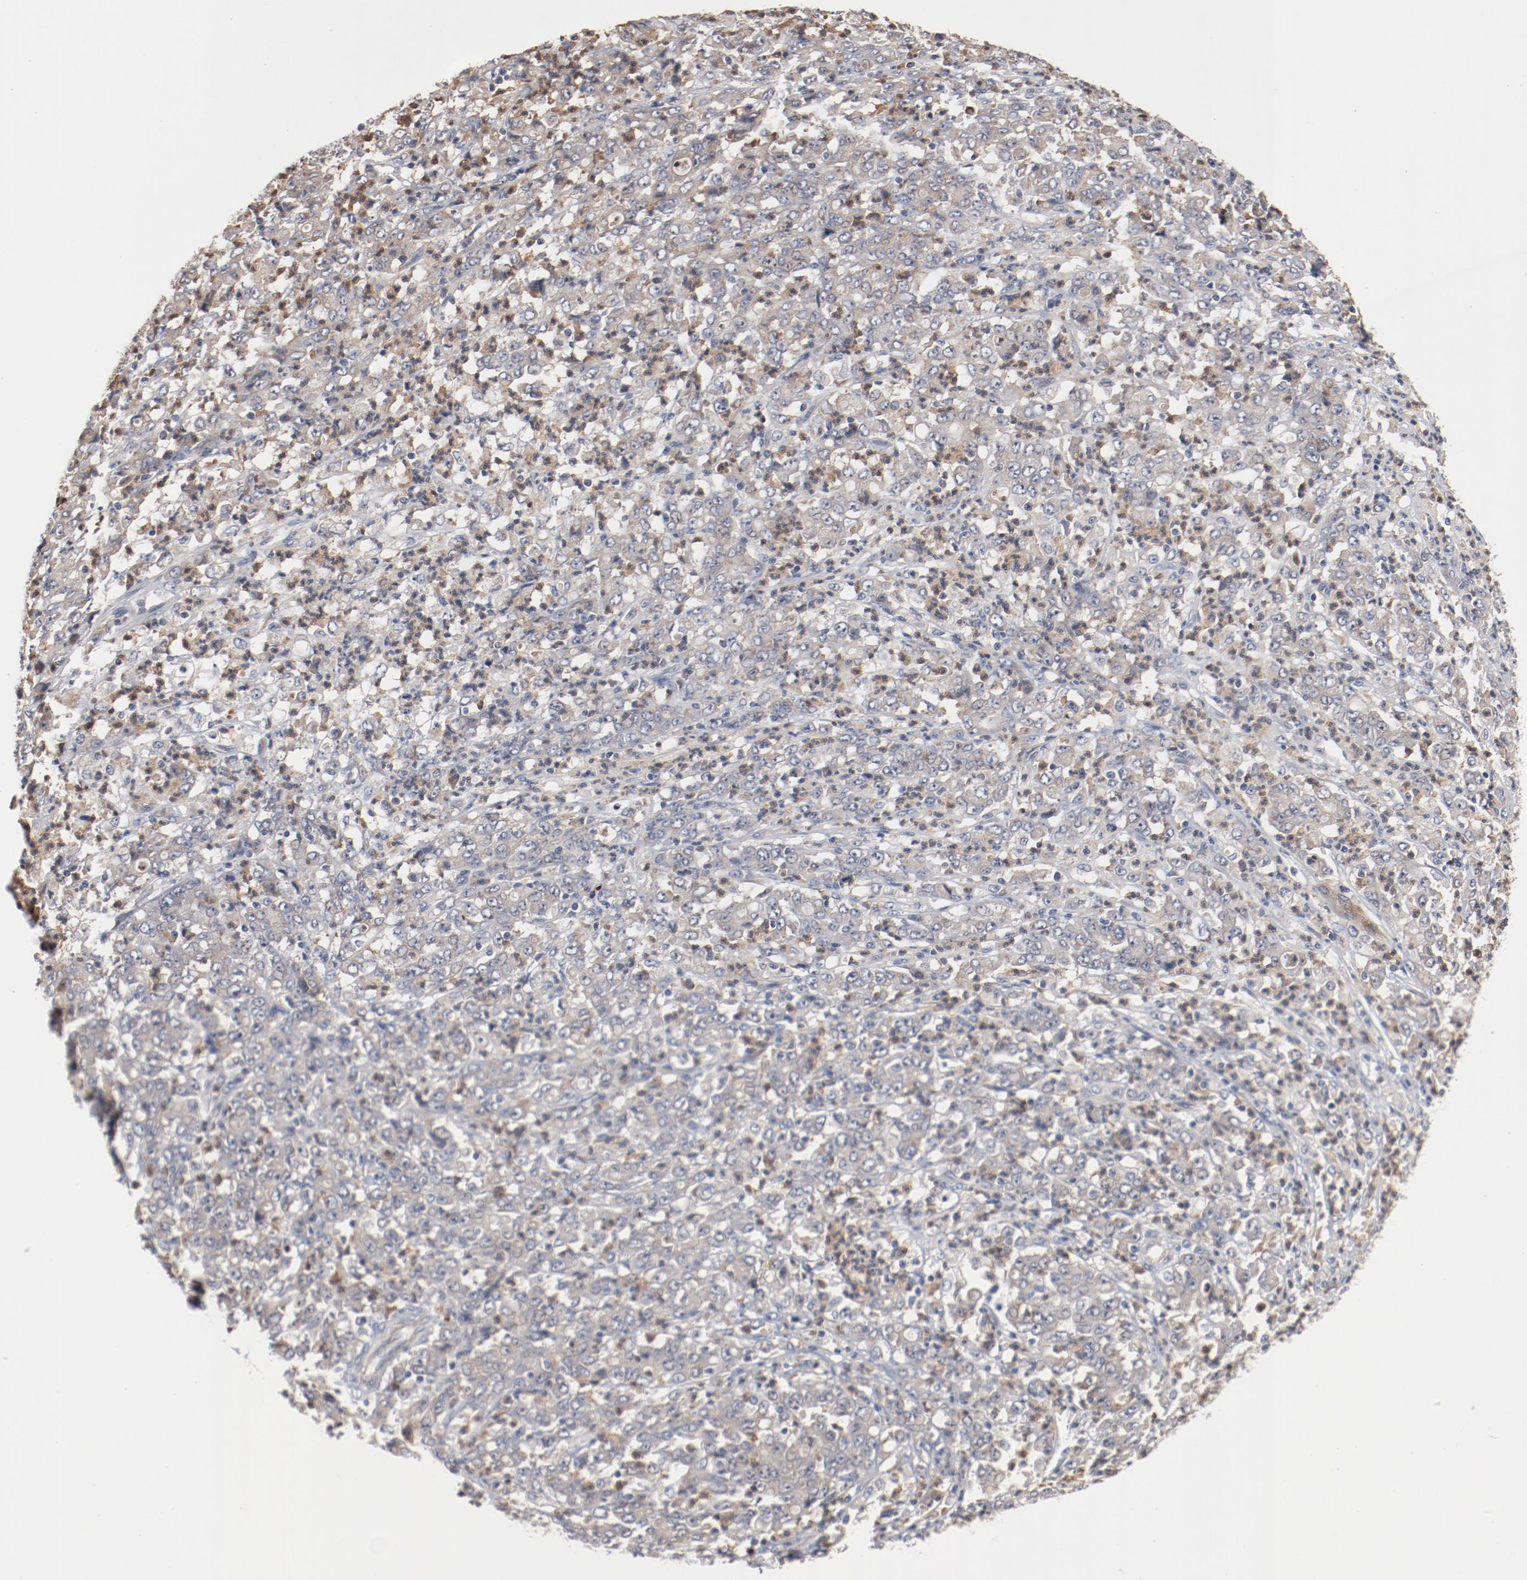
{"staining": {"intensity": "weak", "quantity": "25%-75%", "location": "cytoplasmic/membranous"}, "tissue": "stomach cancer", "cell_type": "Tumor cells", "image_type": "cancer", "snomed": [{"axis": "morphology", "description": "Adenocarcinoma, NOS"}, {"axis": "topography", "description": "Stomach, lower"}], "caption": "Immunohistochemical staining of stomach cancer (adenocarcinoma) demonstrates low levels of weak cytoplasmic/membranous protein staining in about 25%-75% of tumor cells.", "gene": "RNASE11", "patient": {"sex": "female", "age": 71}}